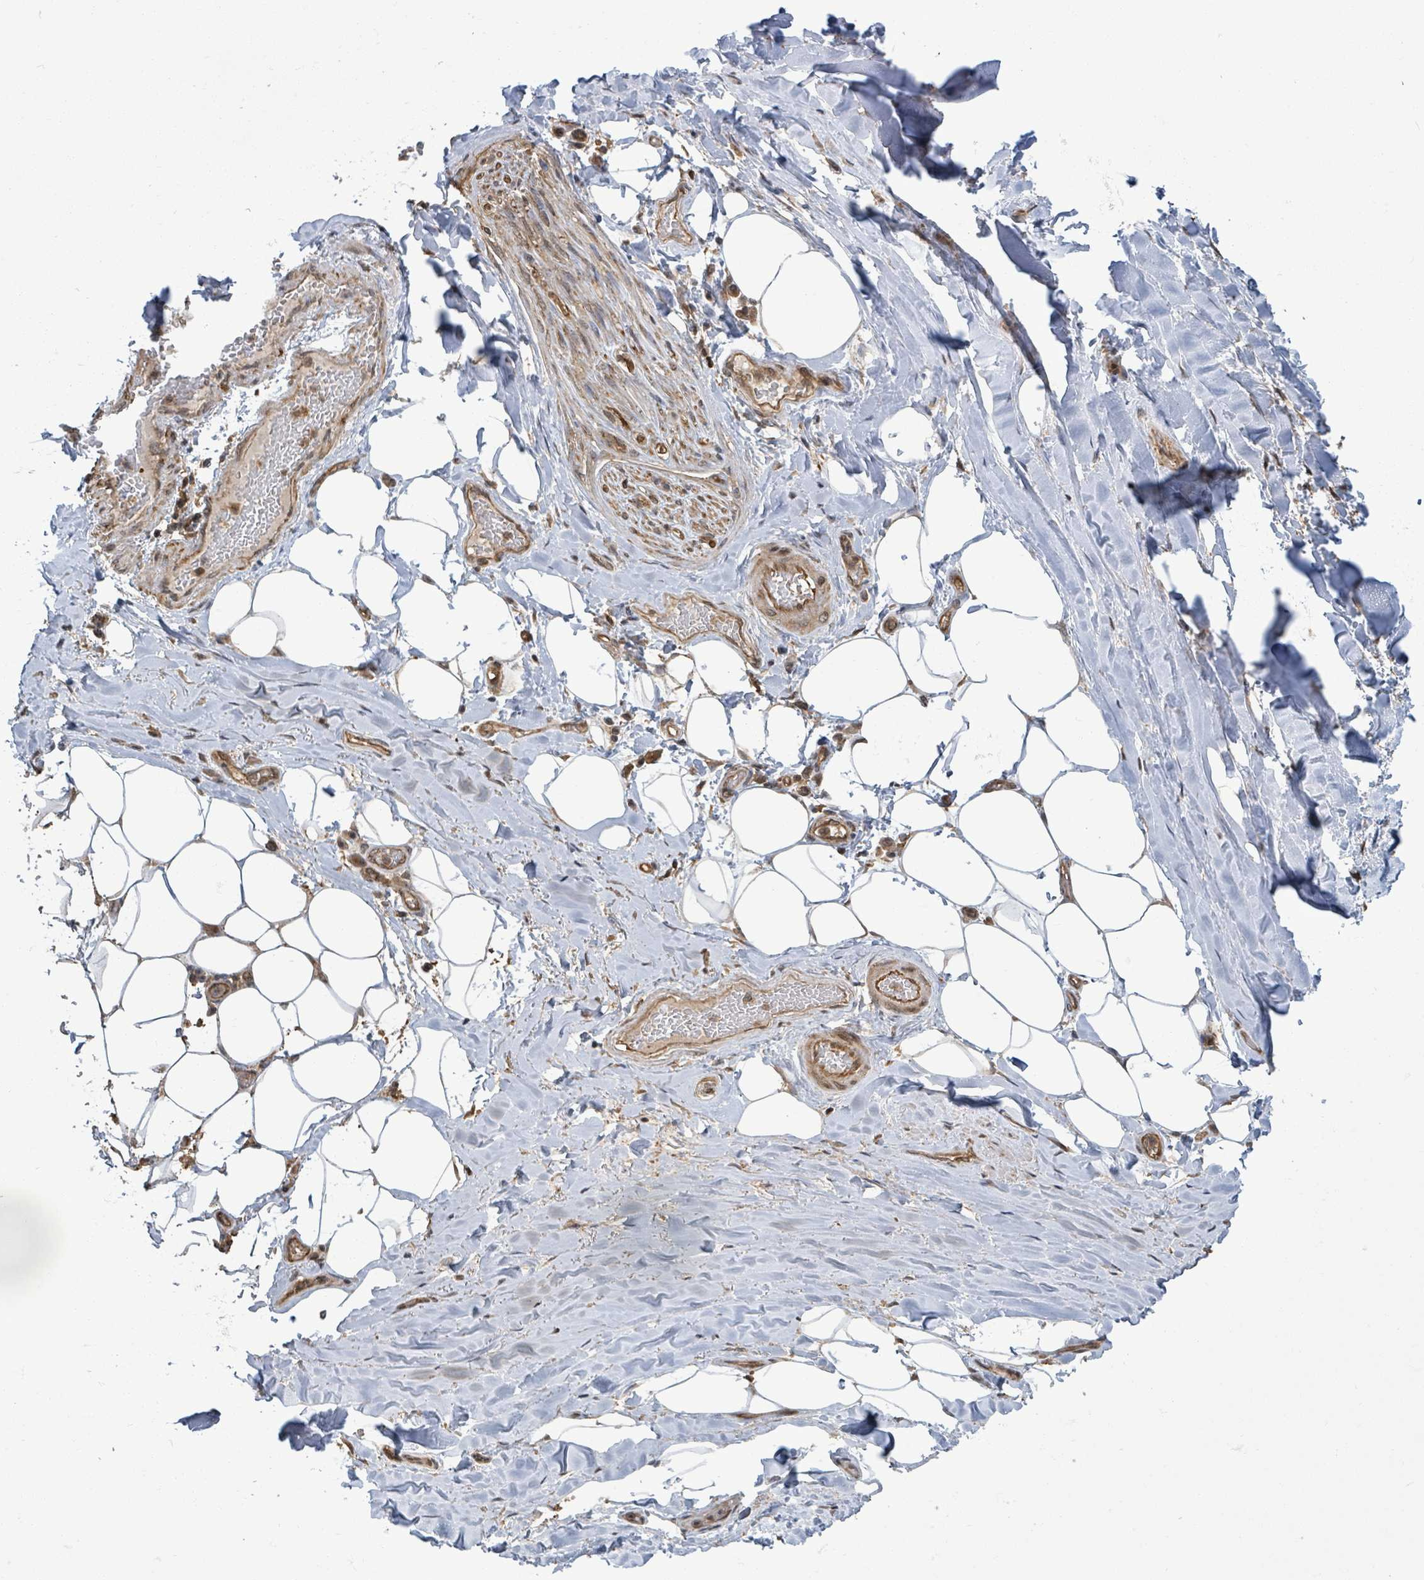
{"staining": {"intensity": "moderate", "quantity": "<25%", "location": "cytoplasmic/membranous,nuclear"}, "tissue": "adipose tissue", "cell_type": "Adipocytes", "image_type": "normal", "snomed": [{"axis": "morphology", "description": "Normal tissue, NOS"}, {"axis": "topography", "description": "Lymph node"}, {"axis": "topography", "description": "Cartilage tissue"}, {"axis": "topography", "description": "Bronchus"}], "caption": "Adipocytes reveal low levels of moderate cytoplasmic/membranous,nuclear staining in approximately <25% of cells in normal human adipose tissue. (DAB IHC, brown staining for protein, blue staining for nuclei).", "gene": "ENSG00000256500", "patient": {"sex": "male", "age": 63}}